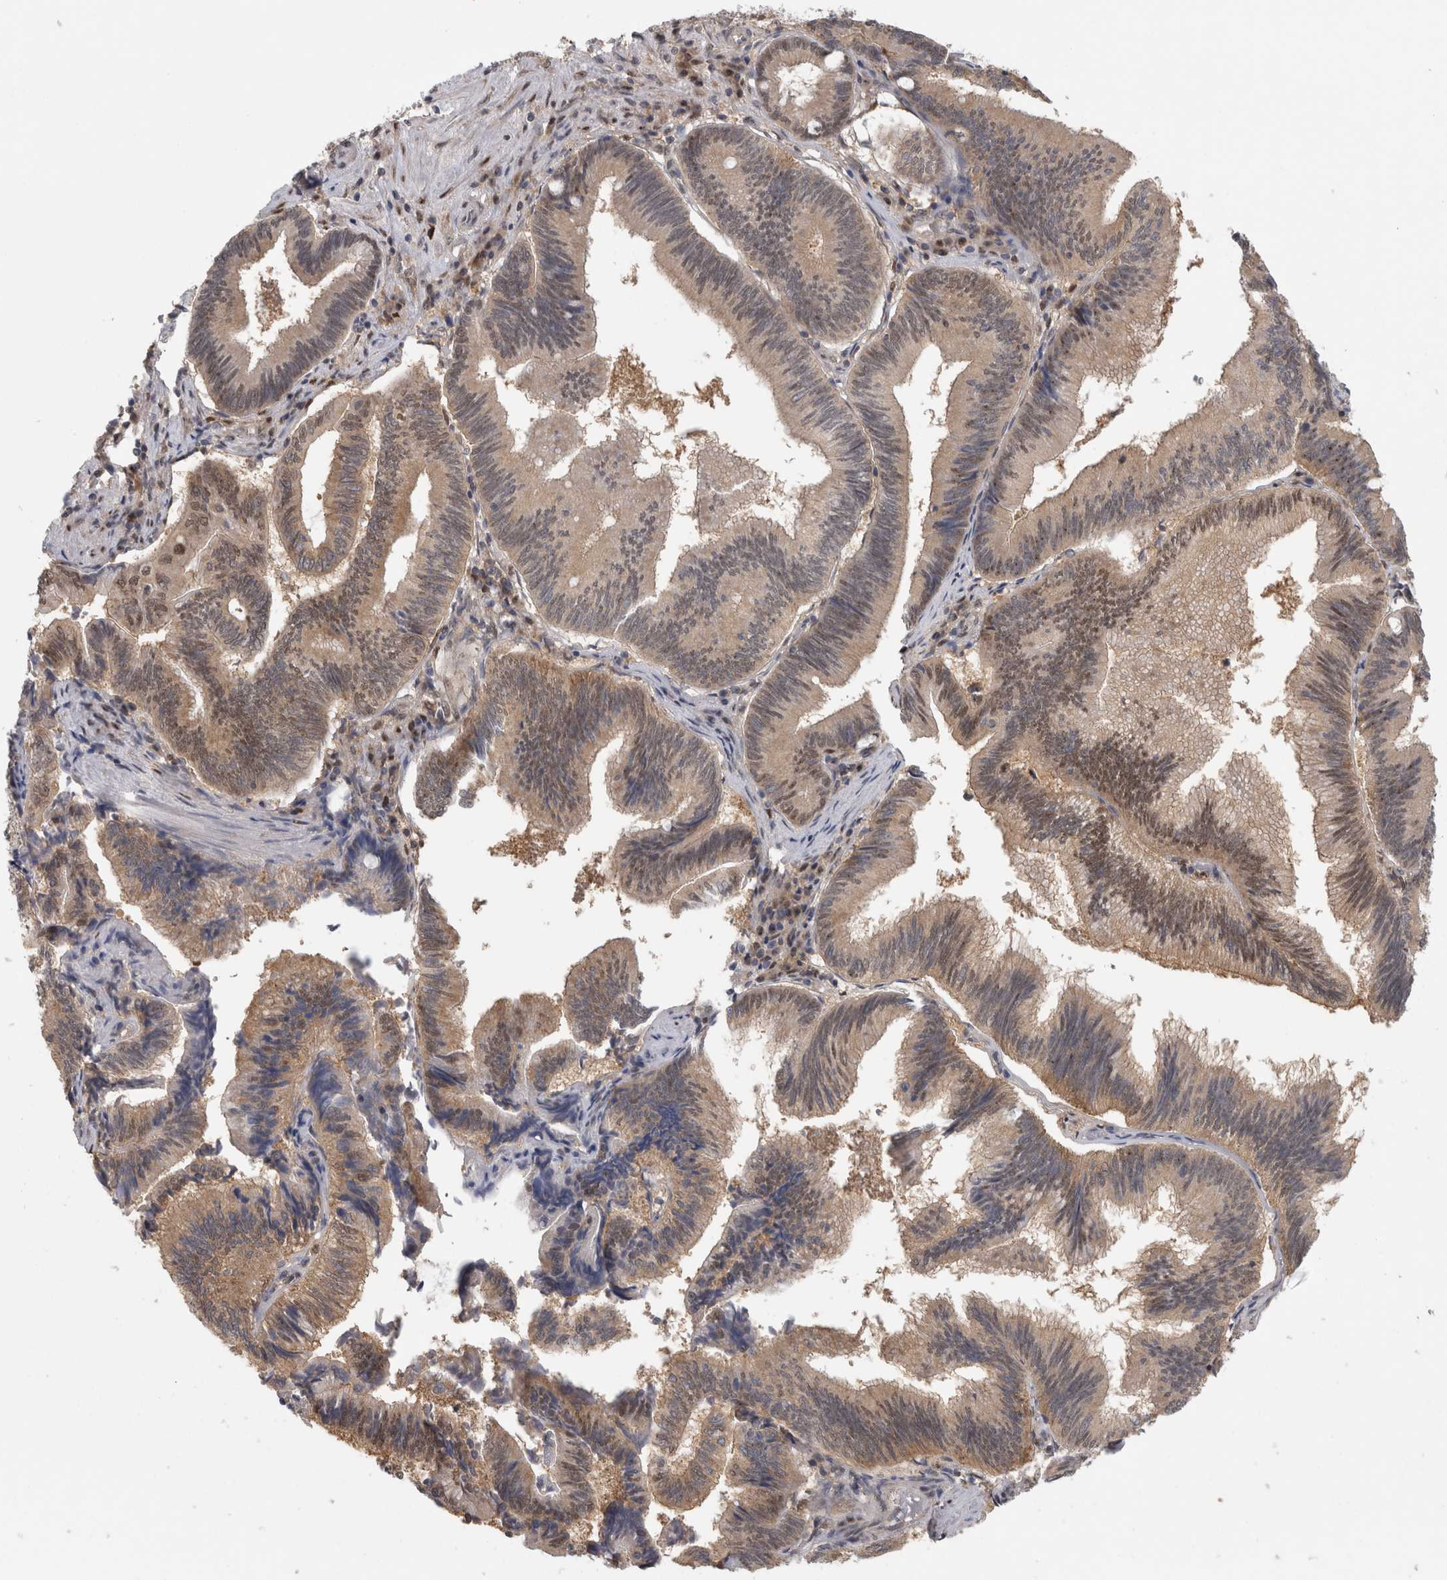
{"staining": {"intensity": "moderate", "quantity": "25%-75%", "location": "cytoplasmic/membranous,nuclear"}, "tissue": "pancreatic cancer", "cell_type": "Tumor cells", "image_type": "cancer", "snomed": [{"axis": "morphology", "description": "Adenocarcinoma, NOS"}, {"axis": "topography", "description": "Pancreas"}], "caption": "Immunohistochemical staining of human pancreatic adenocarcinoma shows moderate cytoplasmic/membranous and nuclear protein staining in approximately 25%-75% of tumor cells.", "gene": "PIGP", "patient": {"sex": "male", "age": 82}}